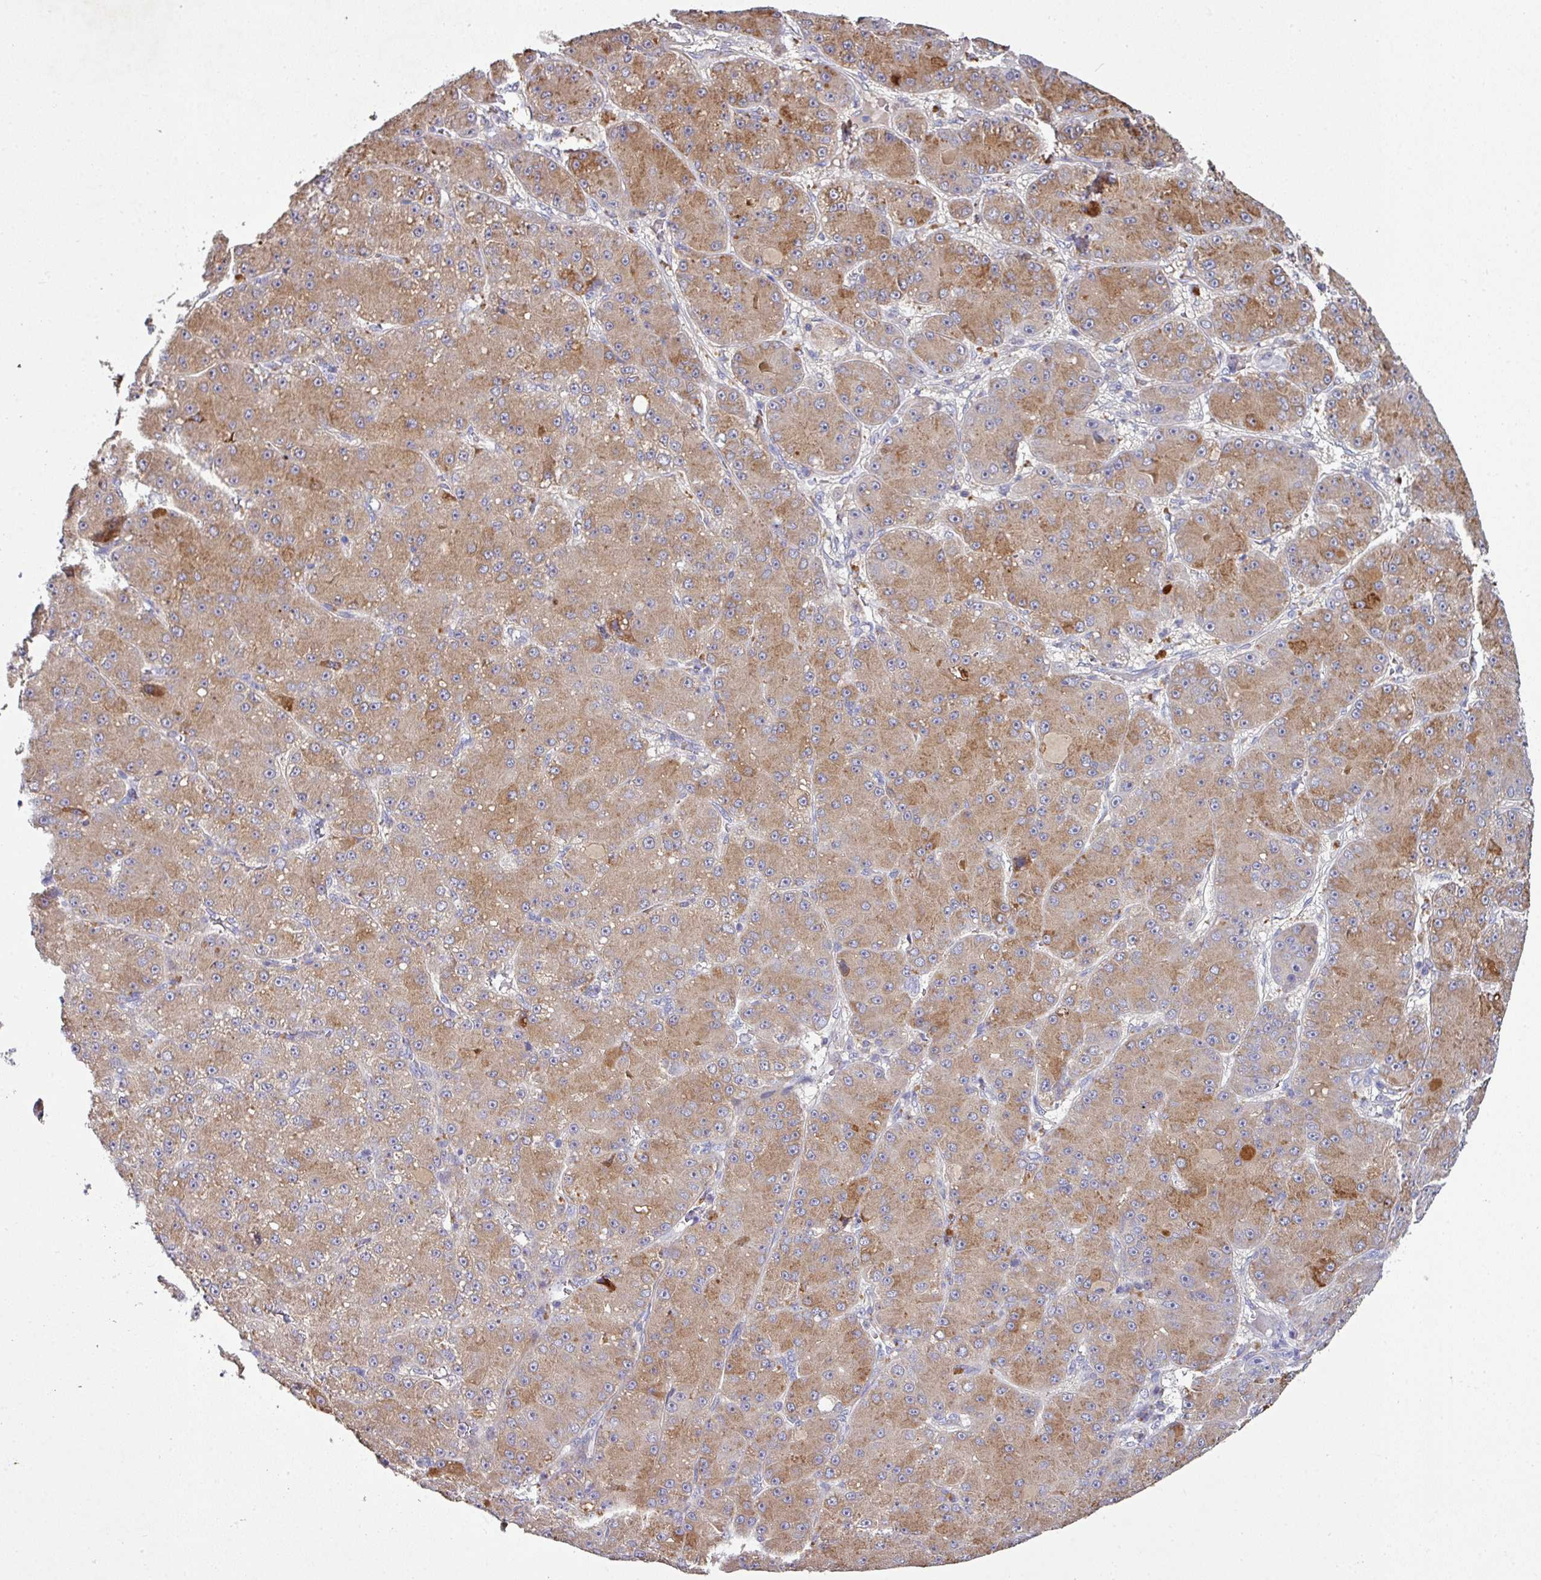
{"staining": {"intensity": "moderate", "quantity": ">75%", "location": "cytoplasmic/membranous"}, "tissue": "liver cancer", "cell_type": "Tumor cells", "image_type": "cancer", "snomed": [{"axis": "morphology", "description": "Carcinoma, Hepatocellular, NOS"}, {"axis": "topography", "description": "Liver"}], "caption": "This micrograph shows IHC staining of liver cancer, with medium moderate cytoplasmic/membranous staining in approximately >75% of tumor cells.", "gene": "AEBP2", "patient": {"sex": "male", "age": 67}}